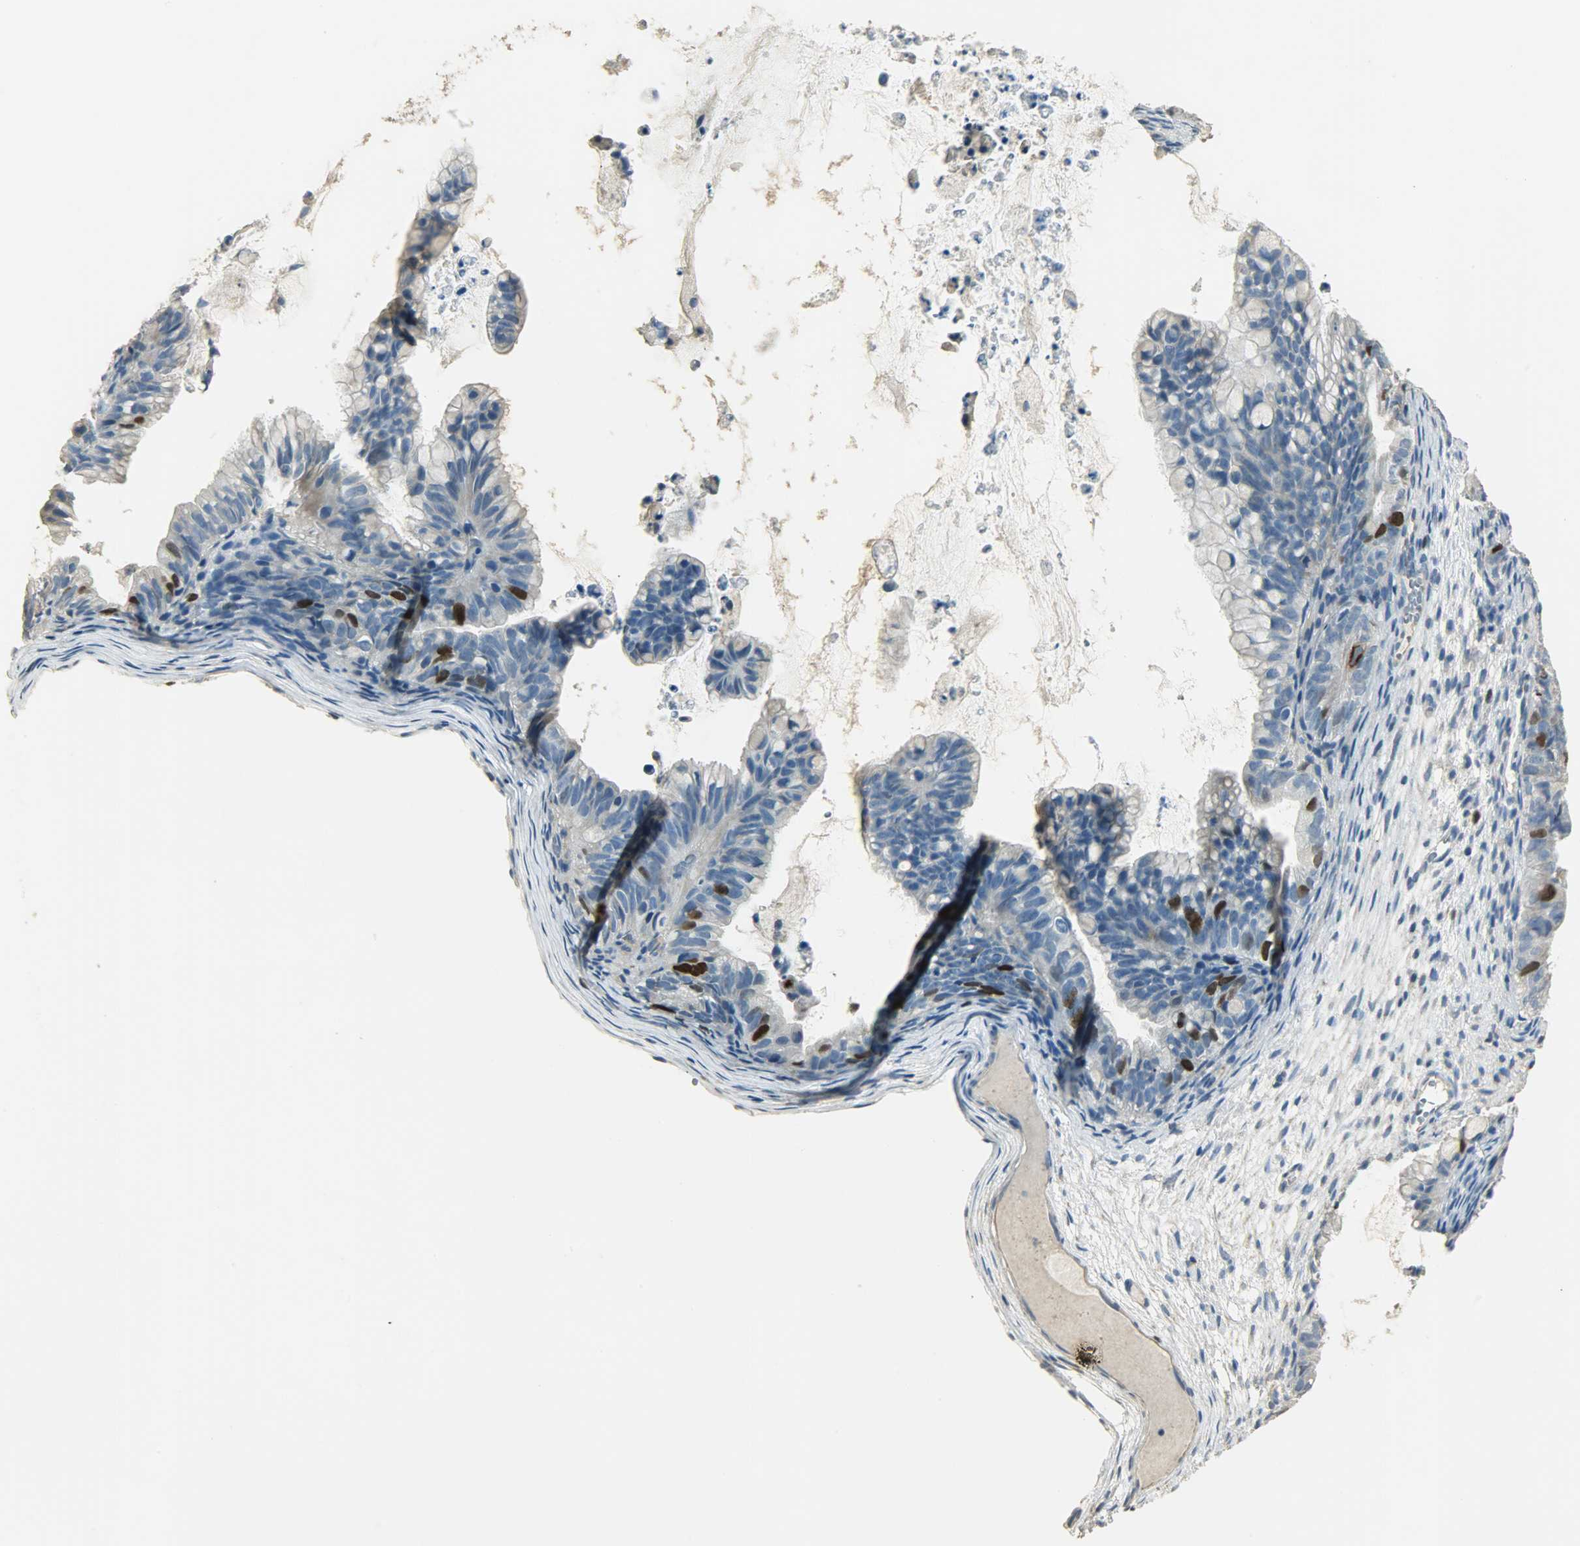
{"staining": {"intensity": "strong", "quantity": "<25%", "location": "cytoplasmic/membranous,nuclear"}, "tissue": "ovarian cancer", "cell_type": "Tumor cells", "image_type": "cancer", "snomed": [{"axis": "morphology", "description": "Cystadenocarcinoma, mucinous, NOS"}, {"axis": "topography", "description": "Ovary"}], "caption": "A photomicrograph of ovarian mucinous cystadenocarcinoma stained for a protein exhibits strong cytoplasmic/membranous and nuclear brown staining in tumor cells. The staining was performed using DAB to visualize the protein expression in brown, while the nuclei were stained in blue with hematoxylin (Magnification: 20x).", "gene": "TPX2", "patient": {"sex": "female", "age": 36}}